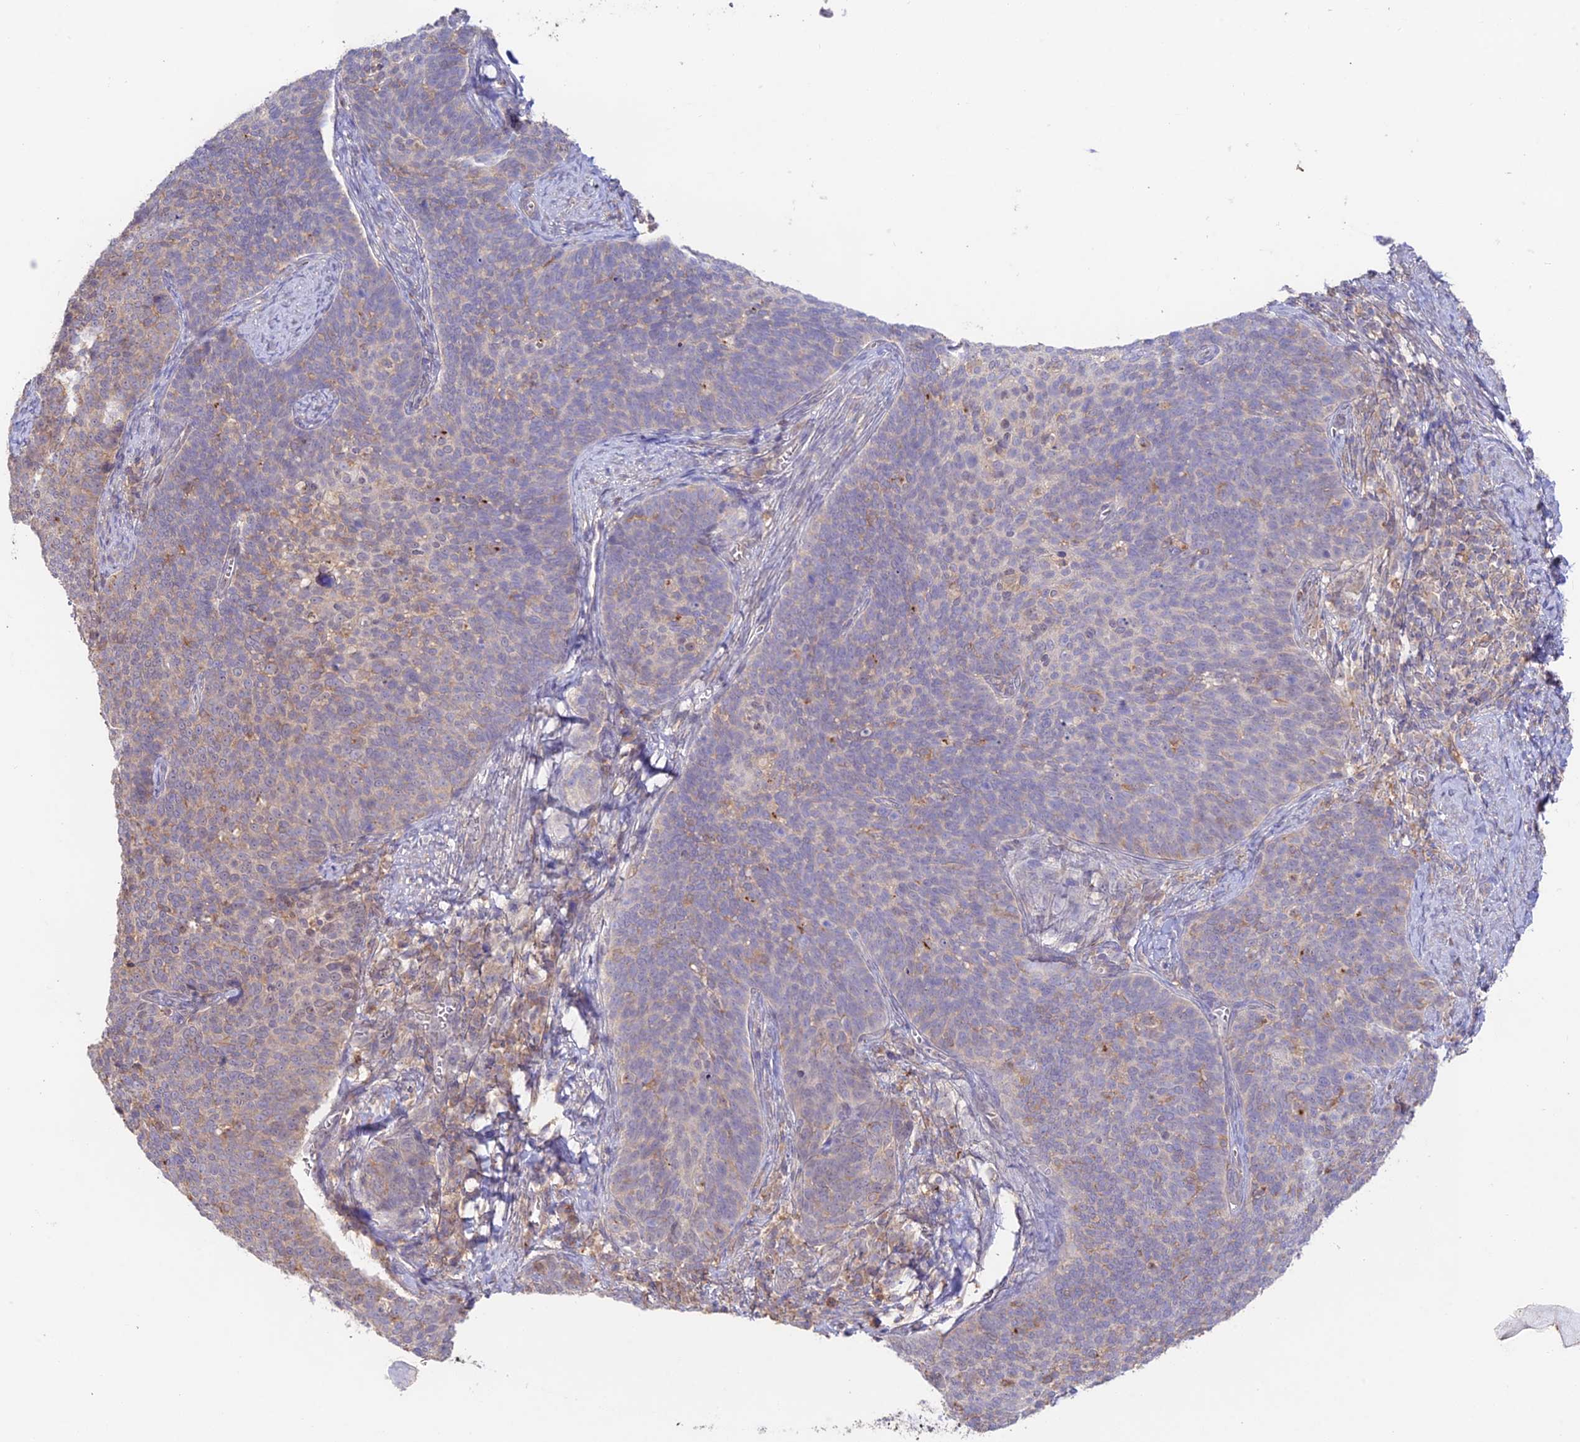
{"staining": {"intensity": "weak", "quantity": "25%-75%", "location": "cytoplasmic/membranous"}, "tissue": "cervical cancer", "cell_type": "Tumor cells", "image_type": "cancer", "snomed": [{"axis": "morphology", "description": "Normal tissue, NOS"}, {"axis": "morphology", "description": "Squamous cell carcinoma, NOS"}, {"axis": "topography", "description": "Cervix"}], "caption": "IHC staining of cervical squamous cell carcinoma, which reveals low levels of weak cytoplasmic/membranous positivity in approximately 25%-75% of tumor cells indicating weak cytoplasmic/membranous protein positivity. The staining was performed using DAB (3,3'-diaminobenzidine) (brown) for protein detection and nuclei were counterstained in hematoxylin (blue).", "gene": "CLCF1", "patient": {"sex": "female", "age": 39}}